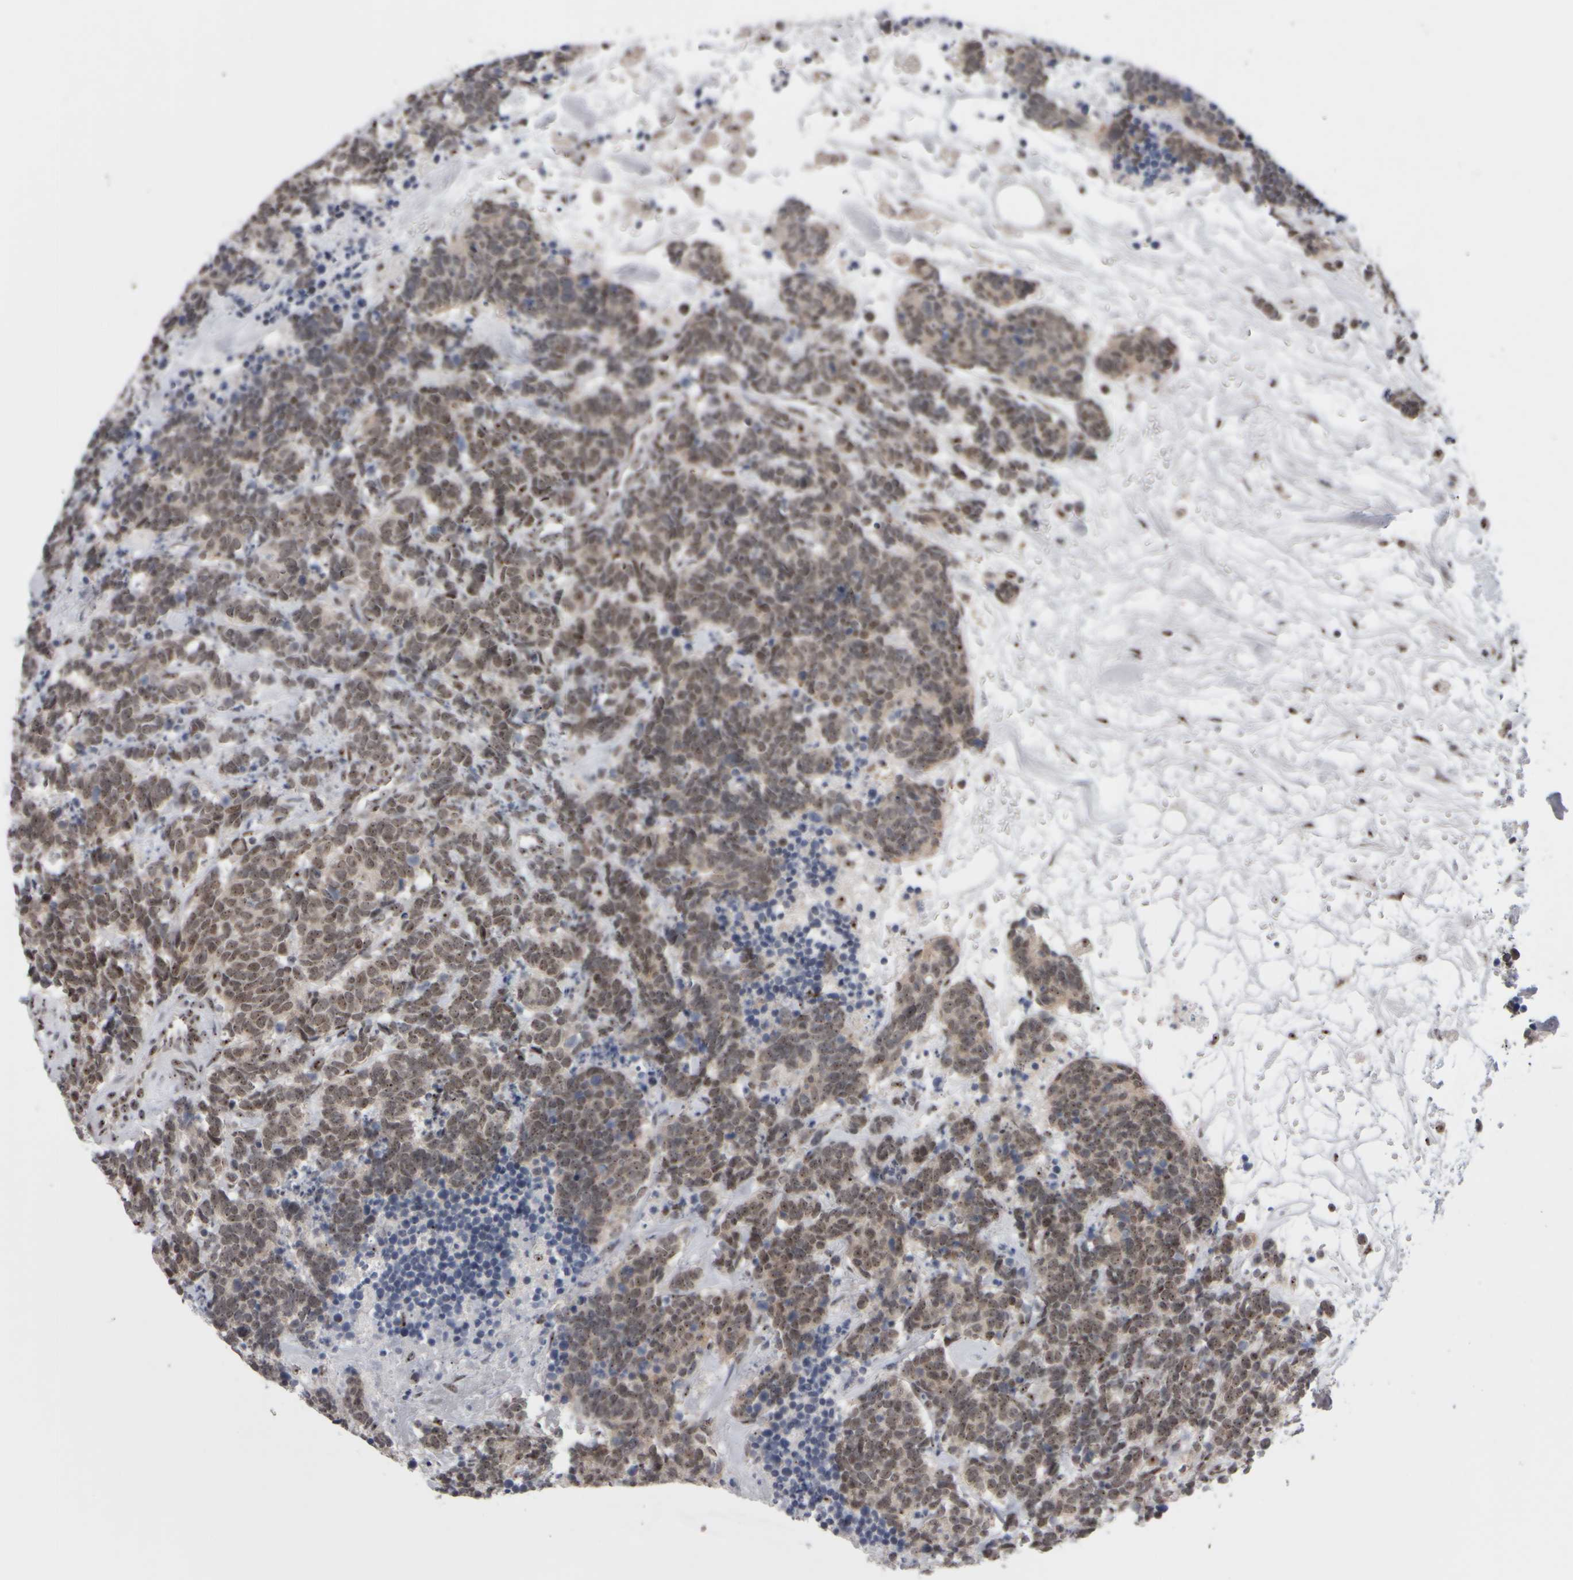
{"staining": {"intensity": "moderate", "quantity": ">75%", "location": "cytoplasmic/membranous,nuclear"}, "tissue": "carcinoid", "cell_type": "Tumor cells", "image_type": "cancer", "snomed": [{"axis": "morphology", "description": "Carcinoma, NOS"}, {"axis": "morphology", "description": "Carcinoid, malignant, NOS"}, {"axis": "topography", "description": "Urinary bladder"}], "caption": "Protein analysis of carcinoma tissue shows moderate cytoplasmic/membranous and nuclear positivity in approximately >75% of tumor cells. (Stains: DAB in brown, nuclei in blue, Microscopy: brightfield microscopy at high magnification).", "gene": "SURF6", "patient": {"sex": "male", "age": 57}}